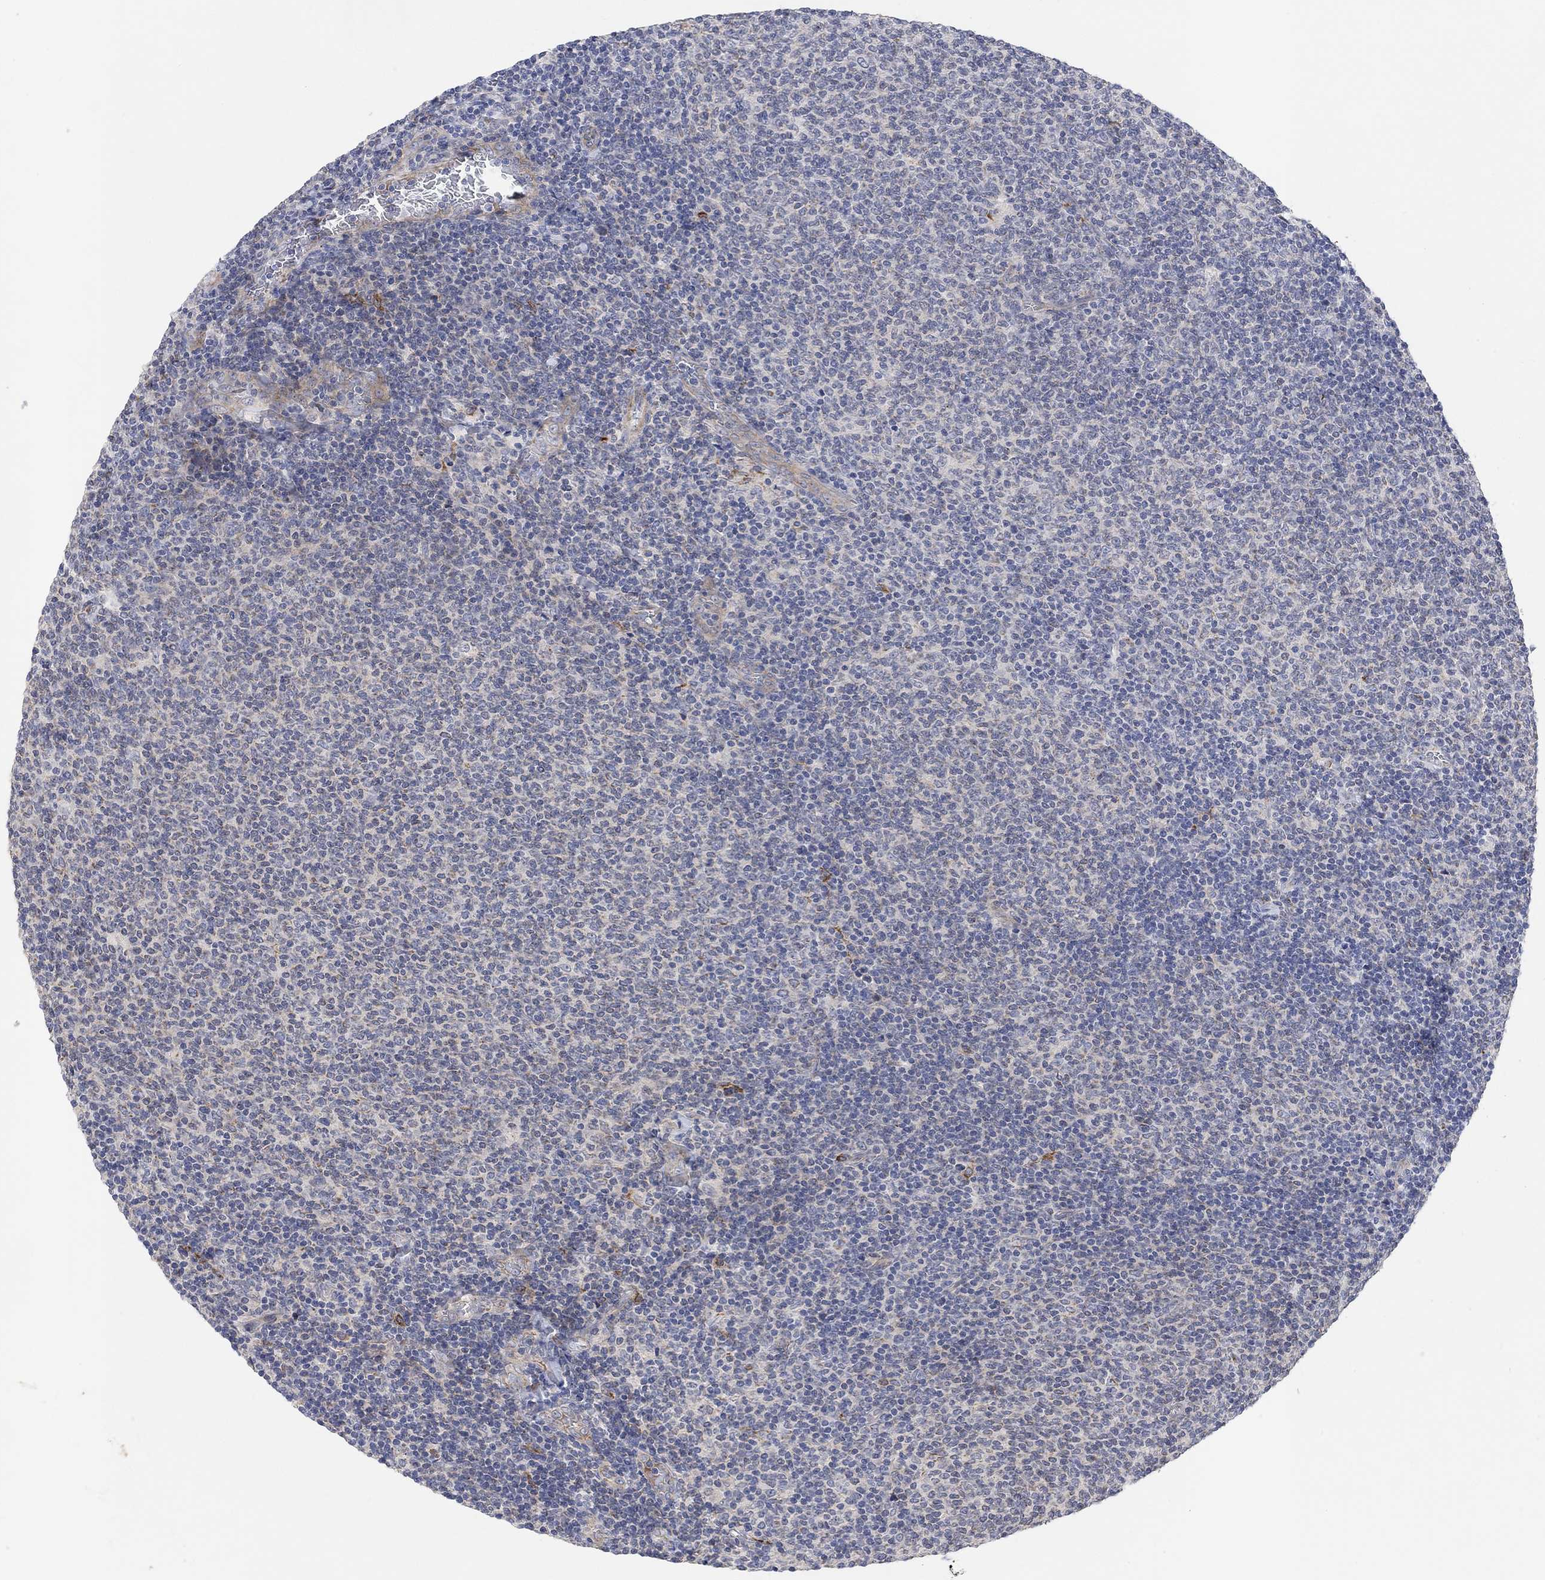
{"staining": {"intensity": "negative", "quantity": "none", "location": "none"}, "tissue": "lymphoma", "cell_type": "Tumor cells", "image_type": "cancer", "snomed": [{"axis": "morphology", "description": "Malignant lymphoma, non-Hodgkin's type, Low grade"}, {"axis": "topography", "description": "Lymph node"}], "caption": "High magnification brightfield microscopy of malignant lymphoma, non-Hodgkin's type (low-grade) stained with DAB (brown) and counterstained with hematoxylin (blue): tumor cells show no significant positivity.", "gene": "HCRTR1", "patient": {"sex": "male", "age": 52}}